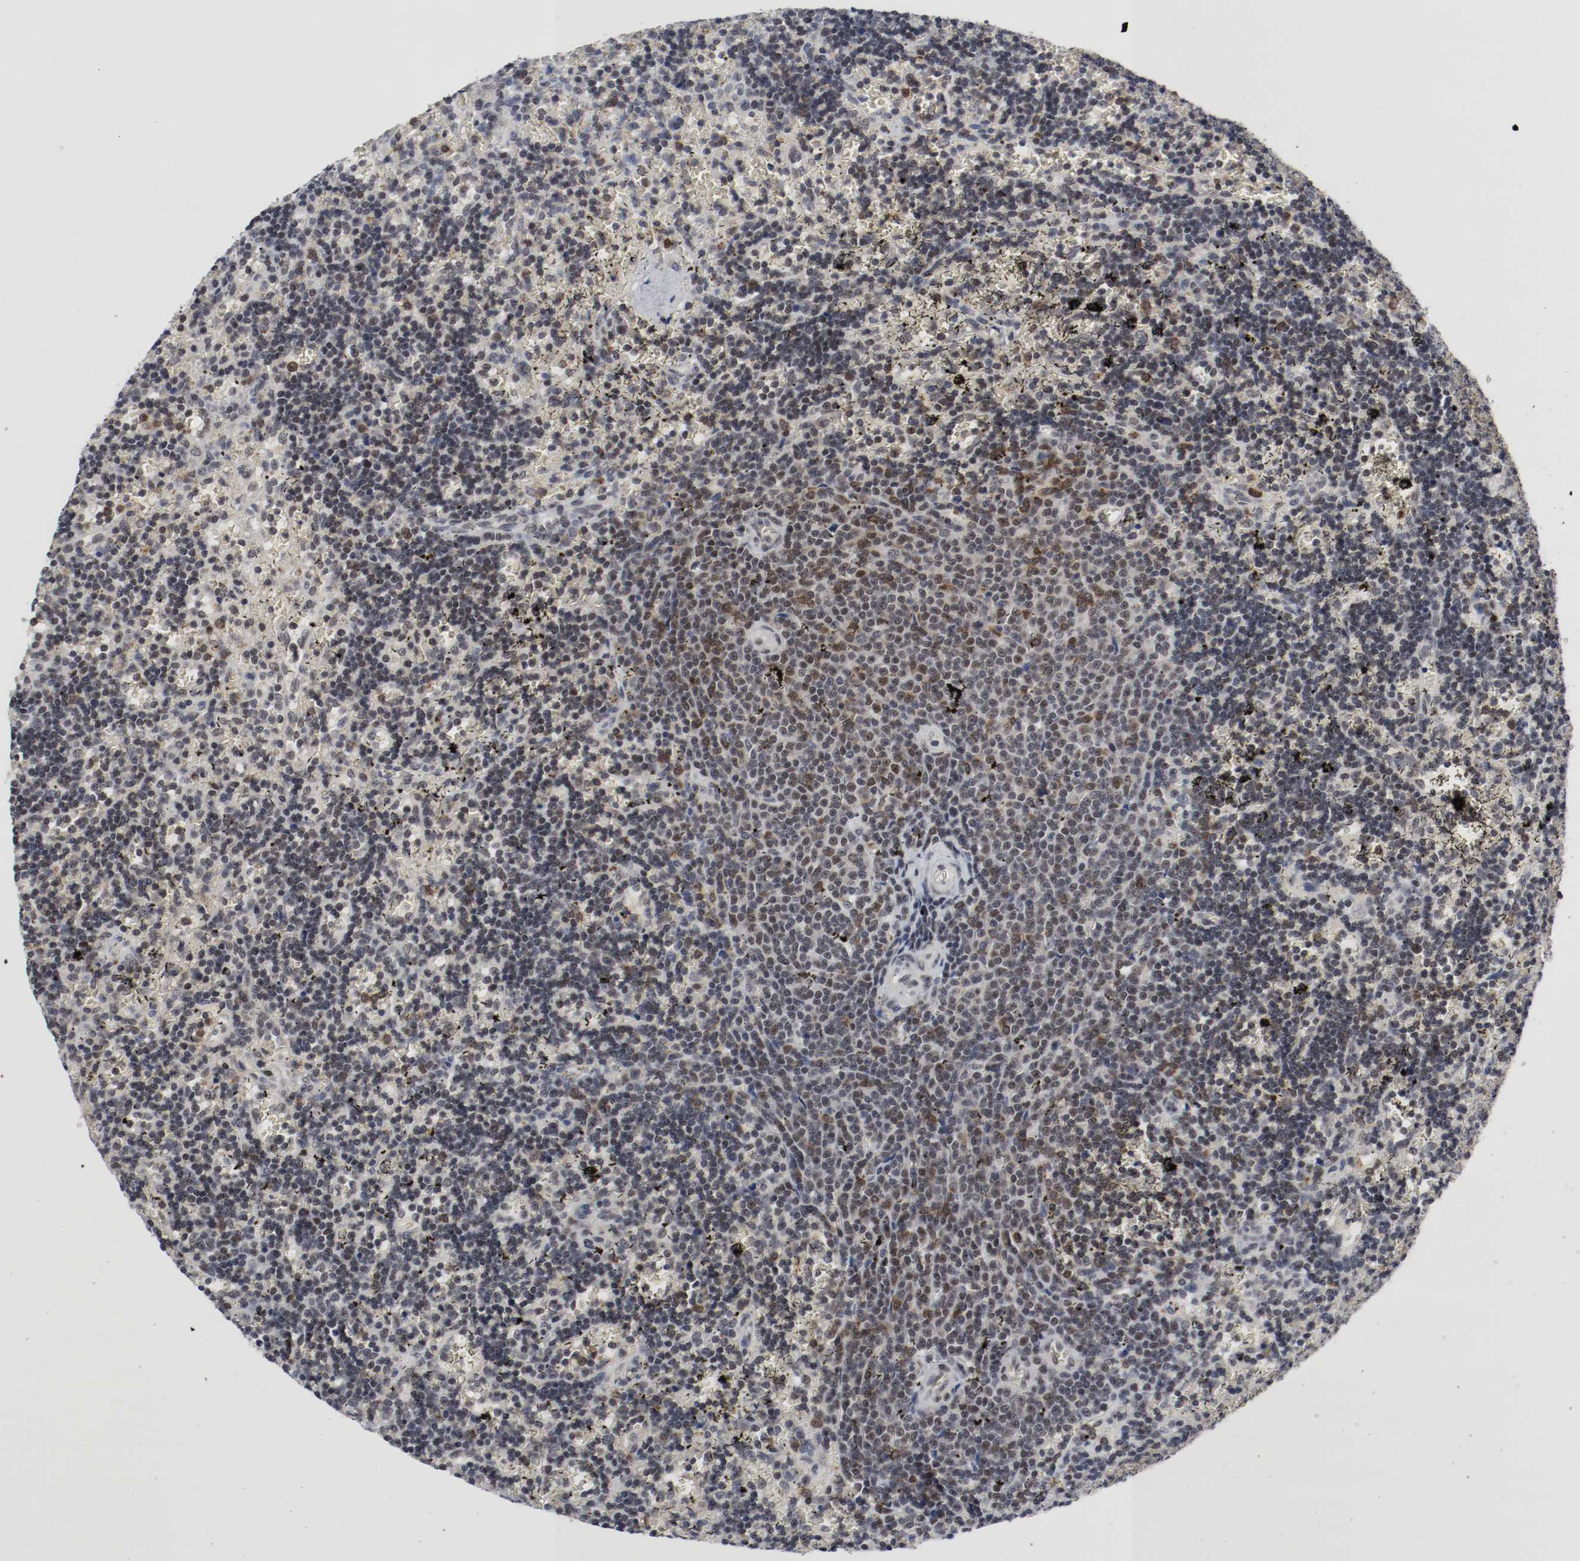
{"staining": {"intensity": "moderate", "quantity": ">75%", "location": "nuclear"}, "tissue": "lymphoma", "cell_type": "Tumor cells", "image_type": "cancer", "snomed": [{"axis": "morphology", "description": "Malignant lymphoma, non-Hodgkin's type, Low grade"}, {"axis": "topography", "description": "Spleen"}], "caption": "This is an image of immunohistochemistry (IHC) staining of low-grade malignant lymphoma, non-Hodgkin's type, which shows moderate expression in the nuclear of tumor cells.", "gene": "JUND", "patient": {"sex": "male", "age": 60}}